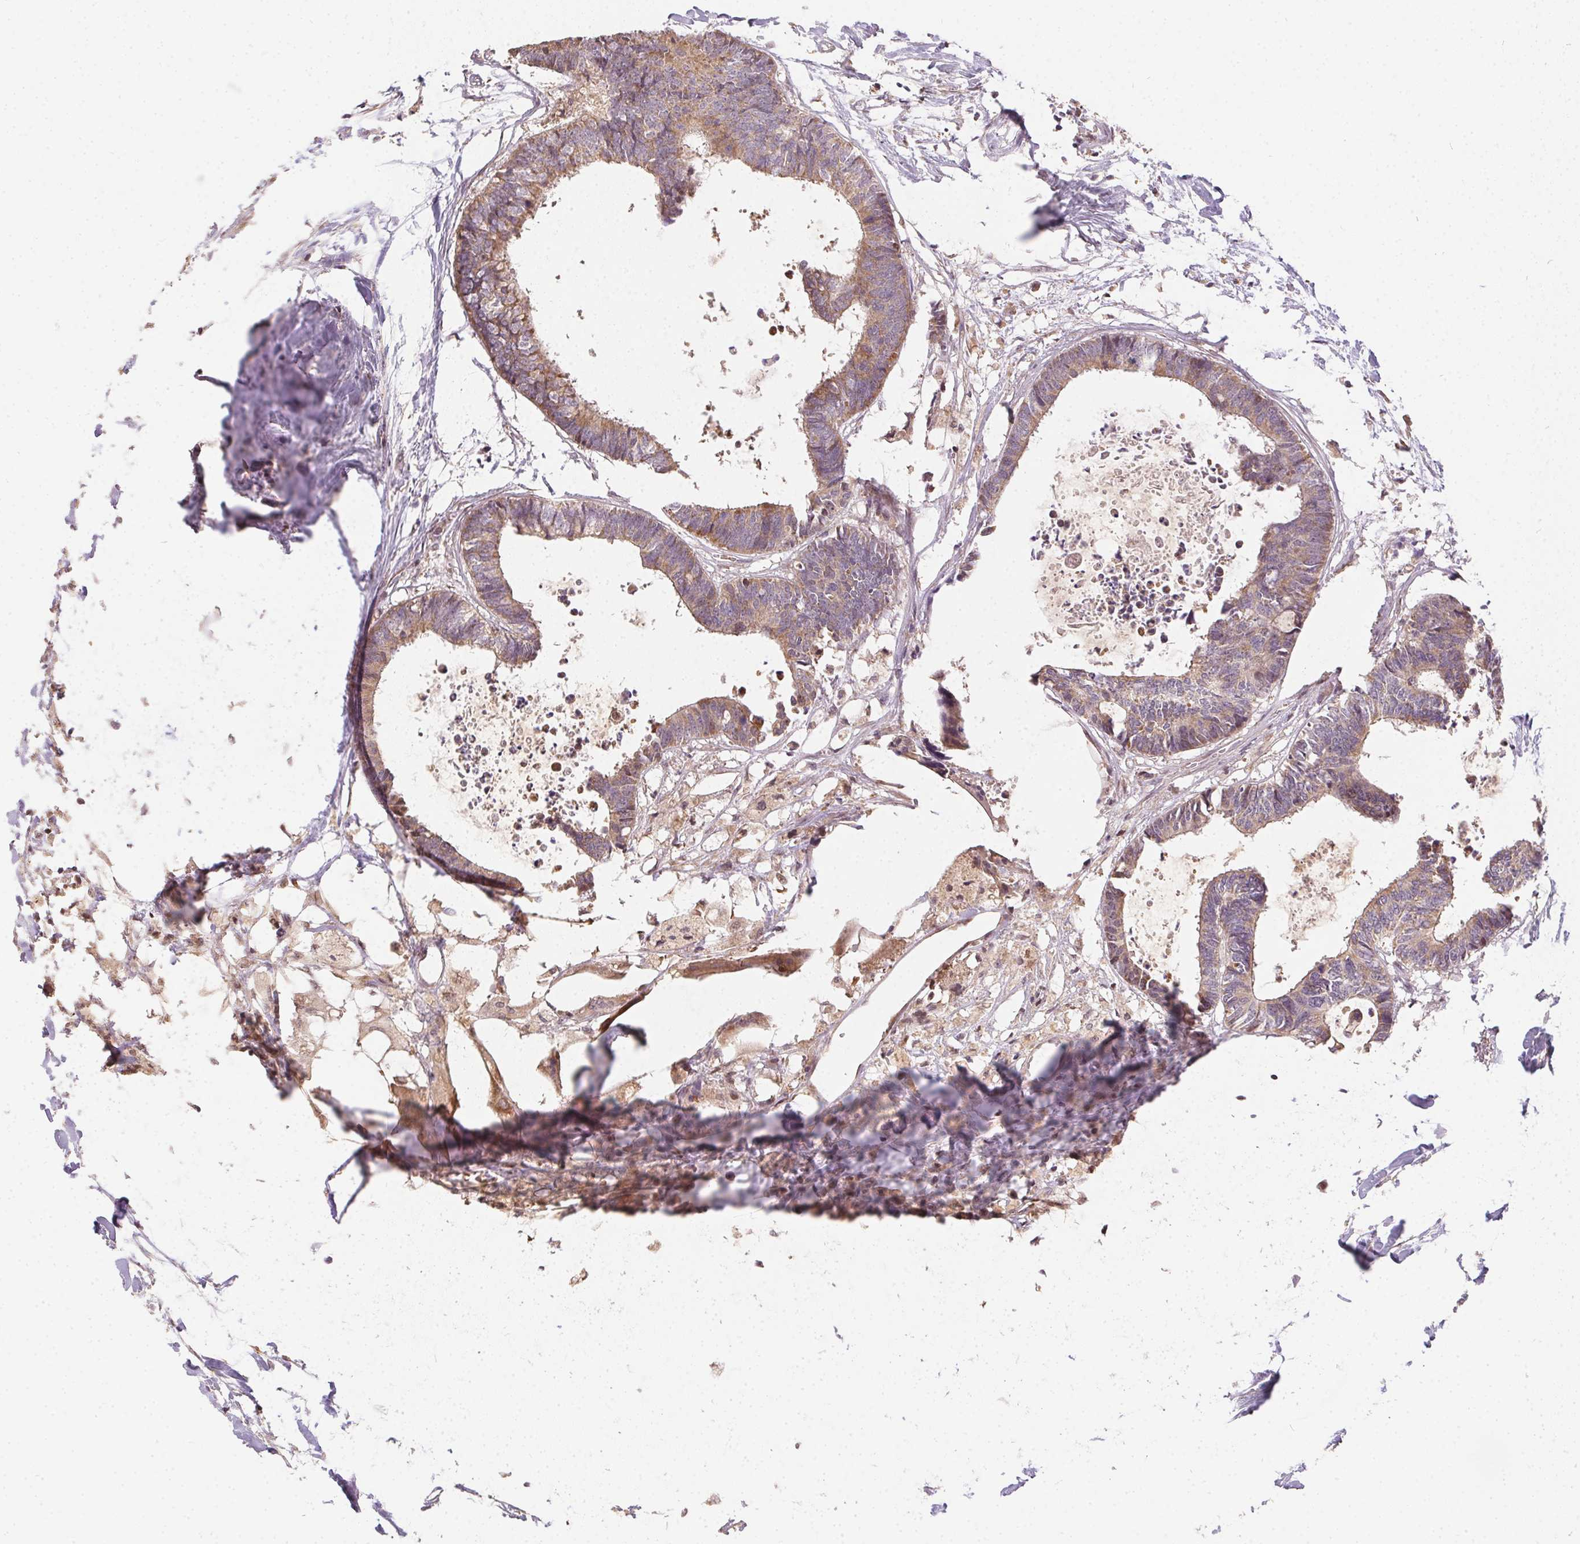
{"staining": {"intensity": "weak", "quantity": "25%-75%", "location": "cytoplasmic/membranous"}, "tissue": "colorectal cancer", "cell_type": "Tumor cells", "image_type": "cancer", "snomed": [{"axis": "morphology", "description": "Adenocarcinoma, NOS"}, {"axis": "topography", "description": "Colon"}, {"axis": "topography", "description": "Rectum"}], "caption": "About 25%-75% of tumor cells in adenocarcinoma (colorectal) show weak cytoplasmic/membranous protein expression as visualized by brown immunohistochemical staining.", "gene": "REV3L", "patient": {"sex": "male", "age": 57}}